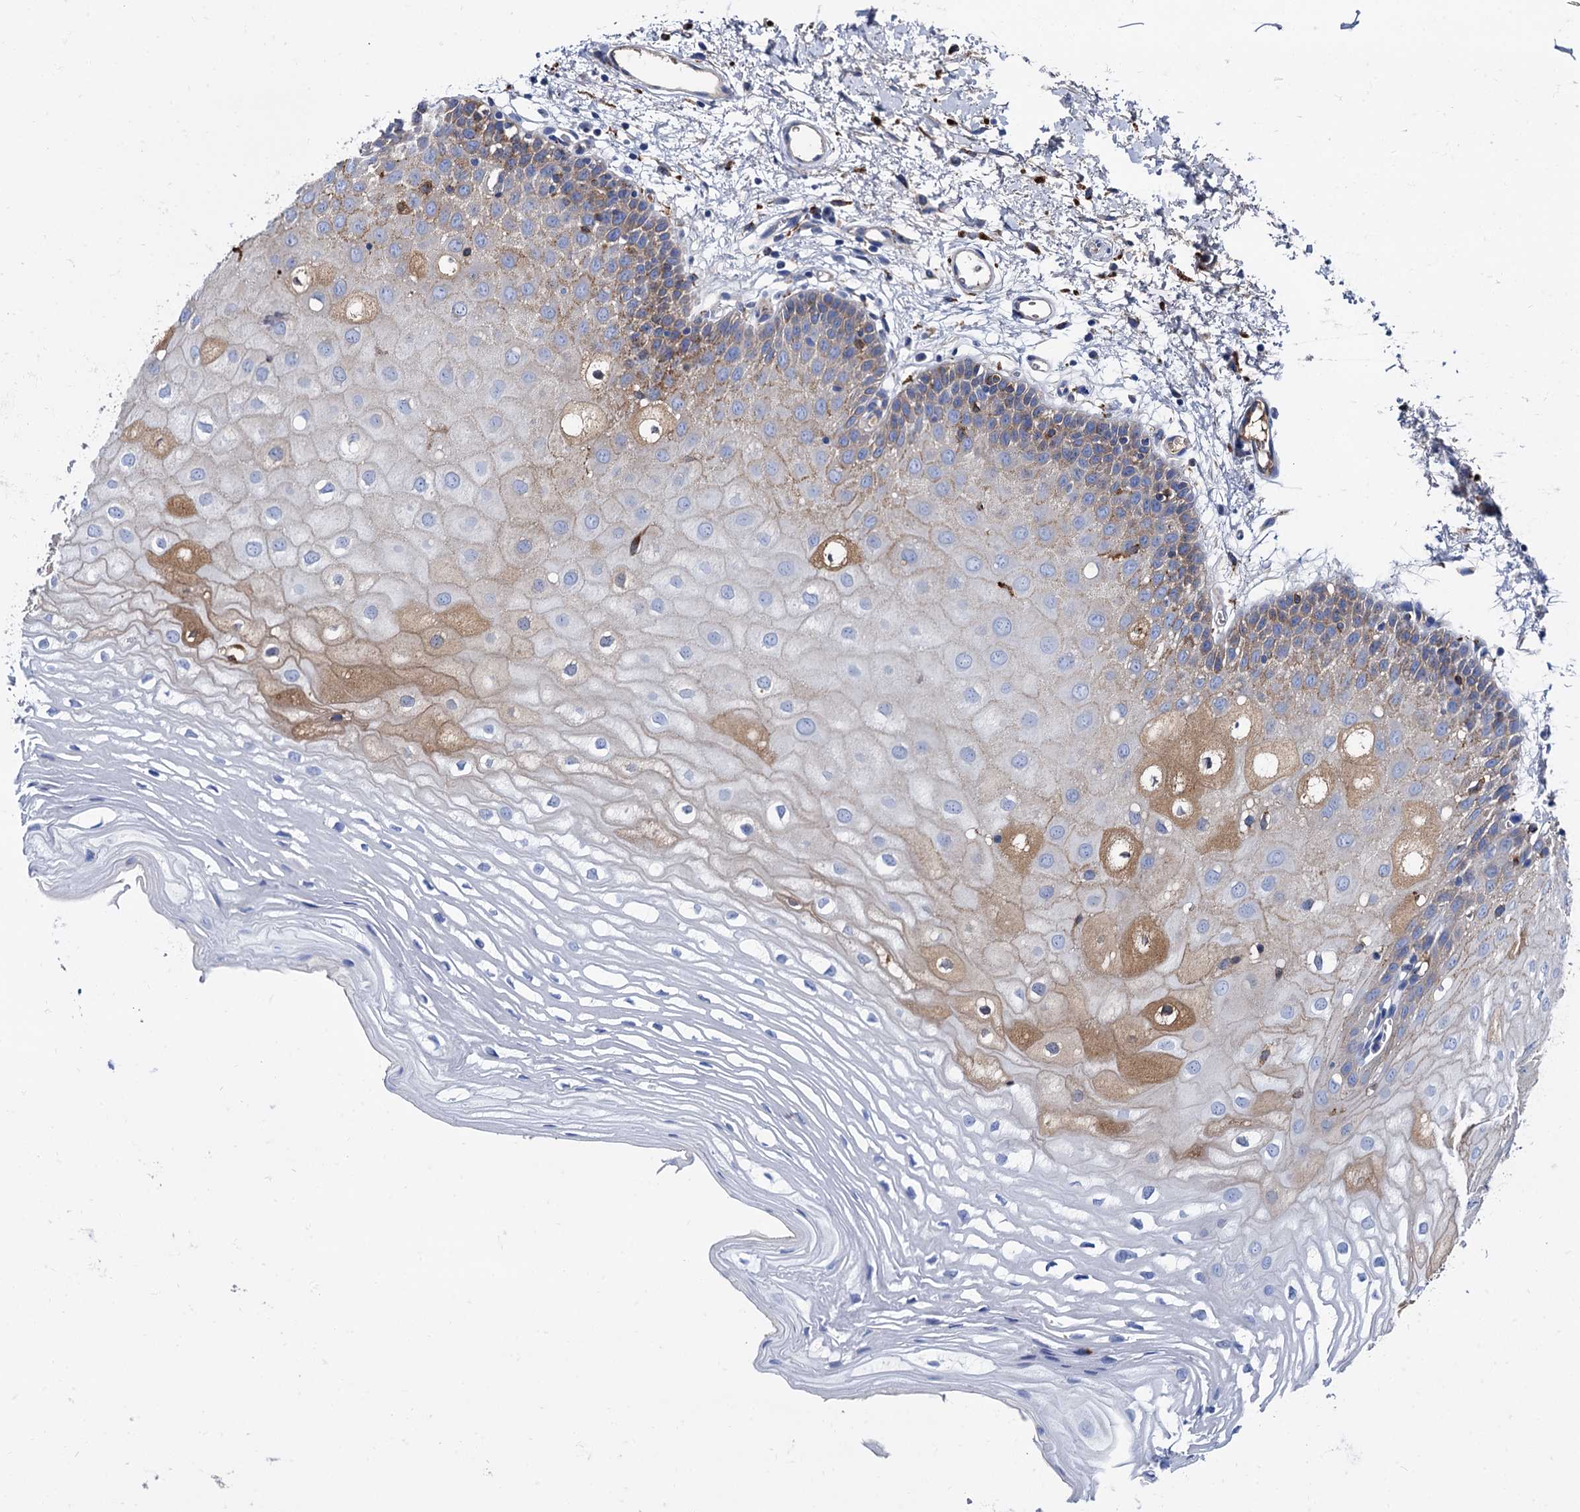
{"staining": {"intensity": "moderate", "quantity": "25%-75%", "location": "cytoplasmic/membranous"}, "tissue": "oral mucosa", "cell_type": "Squamous epithelial cells", "image_type": "normal", "snomed": [{"axis": "morphology", "description": "Normal tissue, NOS"}, {"axis": "topography", "description": "Oral tissue"}, {"axis": "topography", "description": "Tounge, NOS"}], "caption": "This micrograph shows immunohistochemistry staining of unremarkable human oral mucosa, with medium moderate cytoplasmic/membranous positivity in approximately 25%-75% of squamous epithelial cells.", "gene": "APOD", "patient": {"sex": "female", "age": 73}}